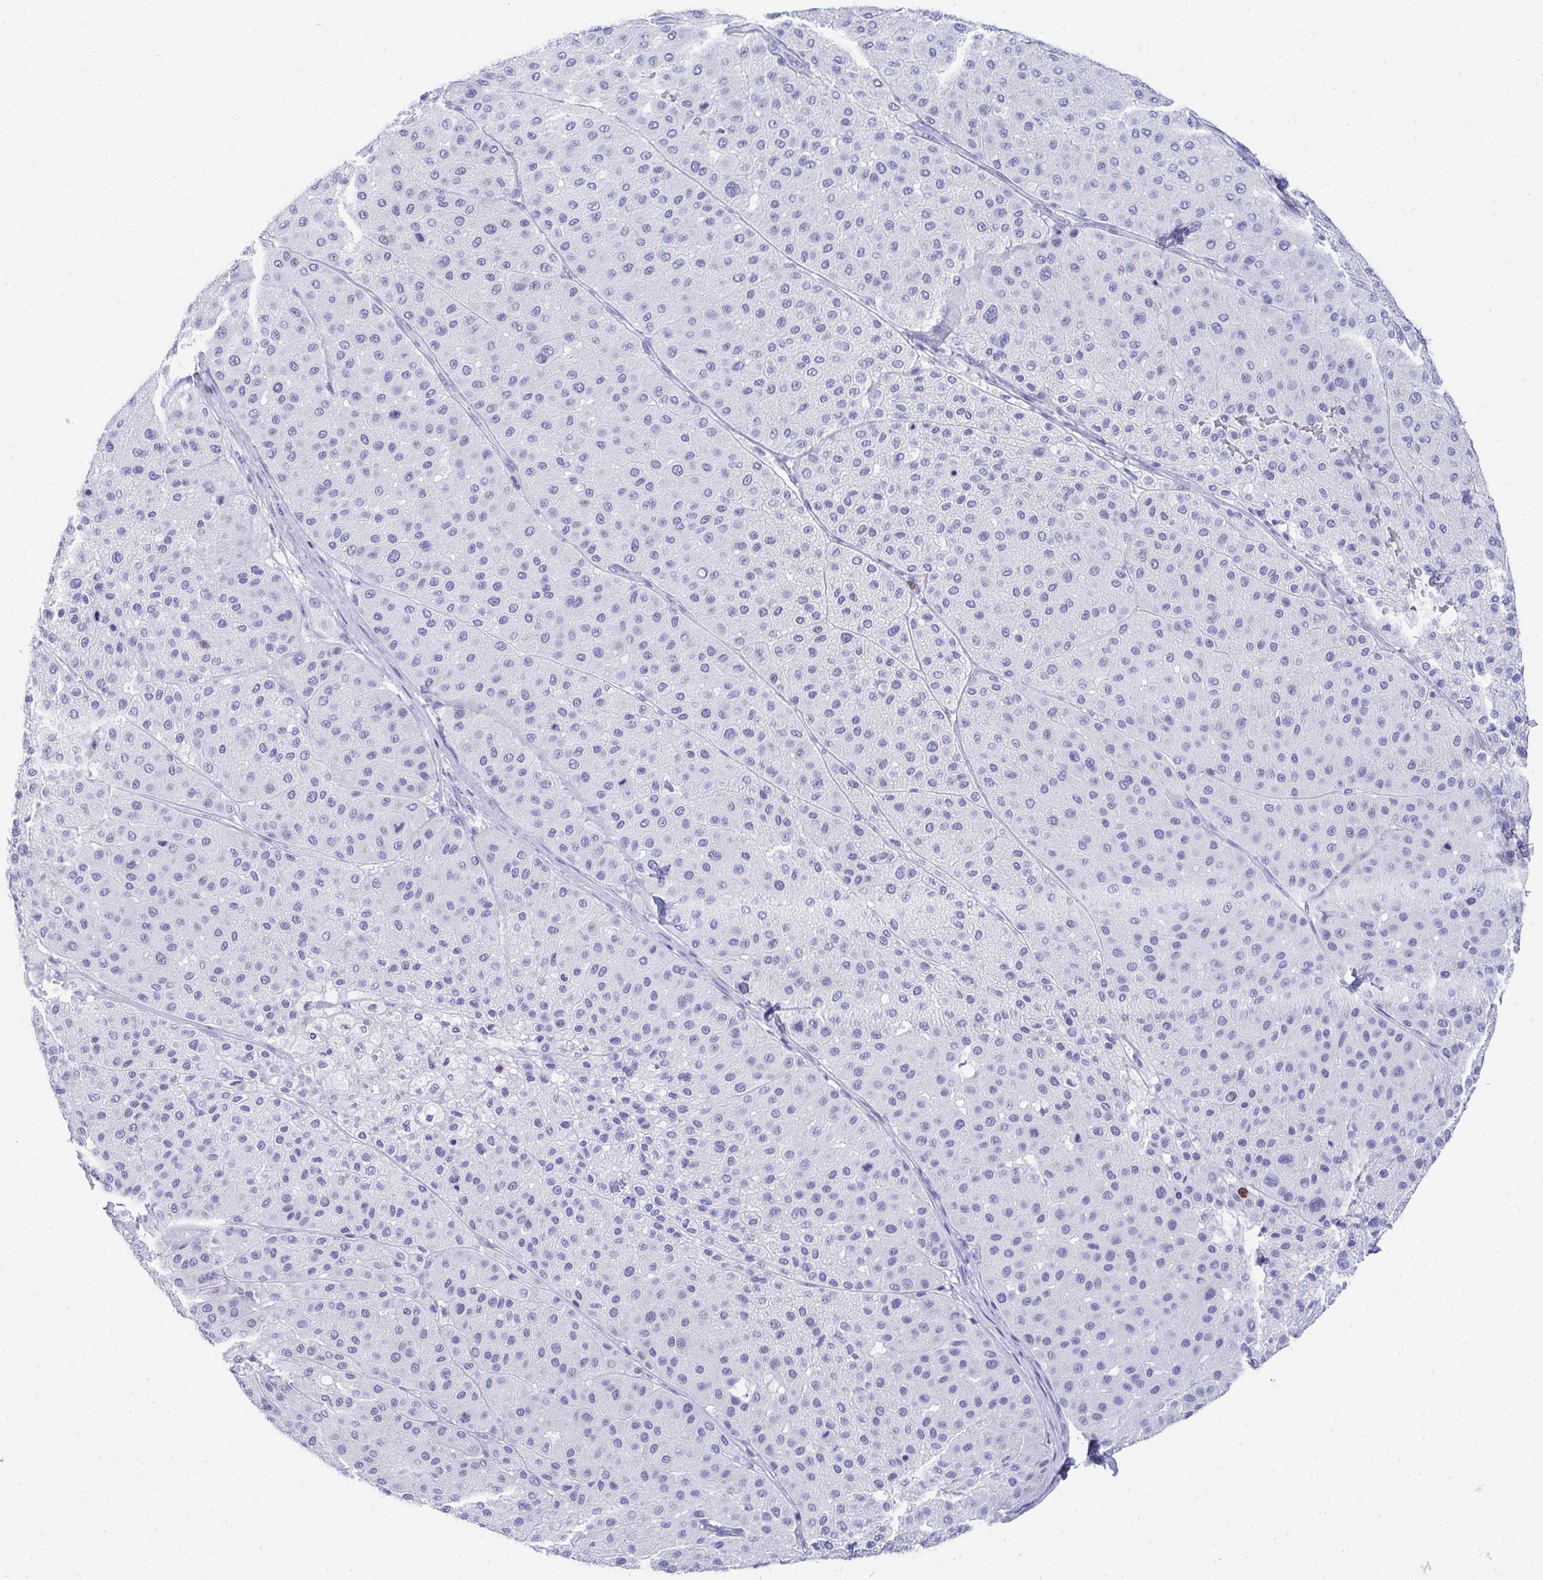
{"staining": {"intensity": "negative", "quantity": "none", "location": "none"}, "tissue": "melanoma", "cell_type": "Tumor cells", "image_type": "cancer", "snomed": [{"axis": "morphology", "description": "Malignant melanoma, Metastatic site"}, {"axis": "topography", "description": "Smooth muscle"}], "caption": "This is a image of immunohistochemistry (IHC) staining of malignant melanoma (metastatic site), which shows no staining in tumor cells. (Stains: DAB IHC with hematoxylin counter stain, Microscopy: brightfield microscopy at high magnification).", "gene": "CD7", "patient": {"sex": "male", "age": 41}}